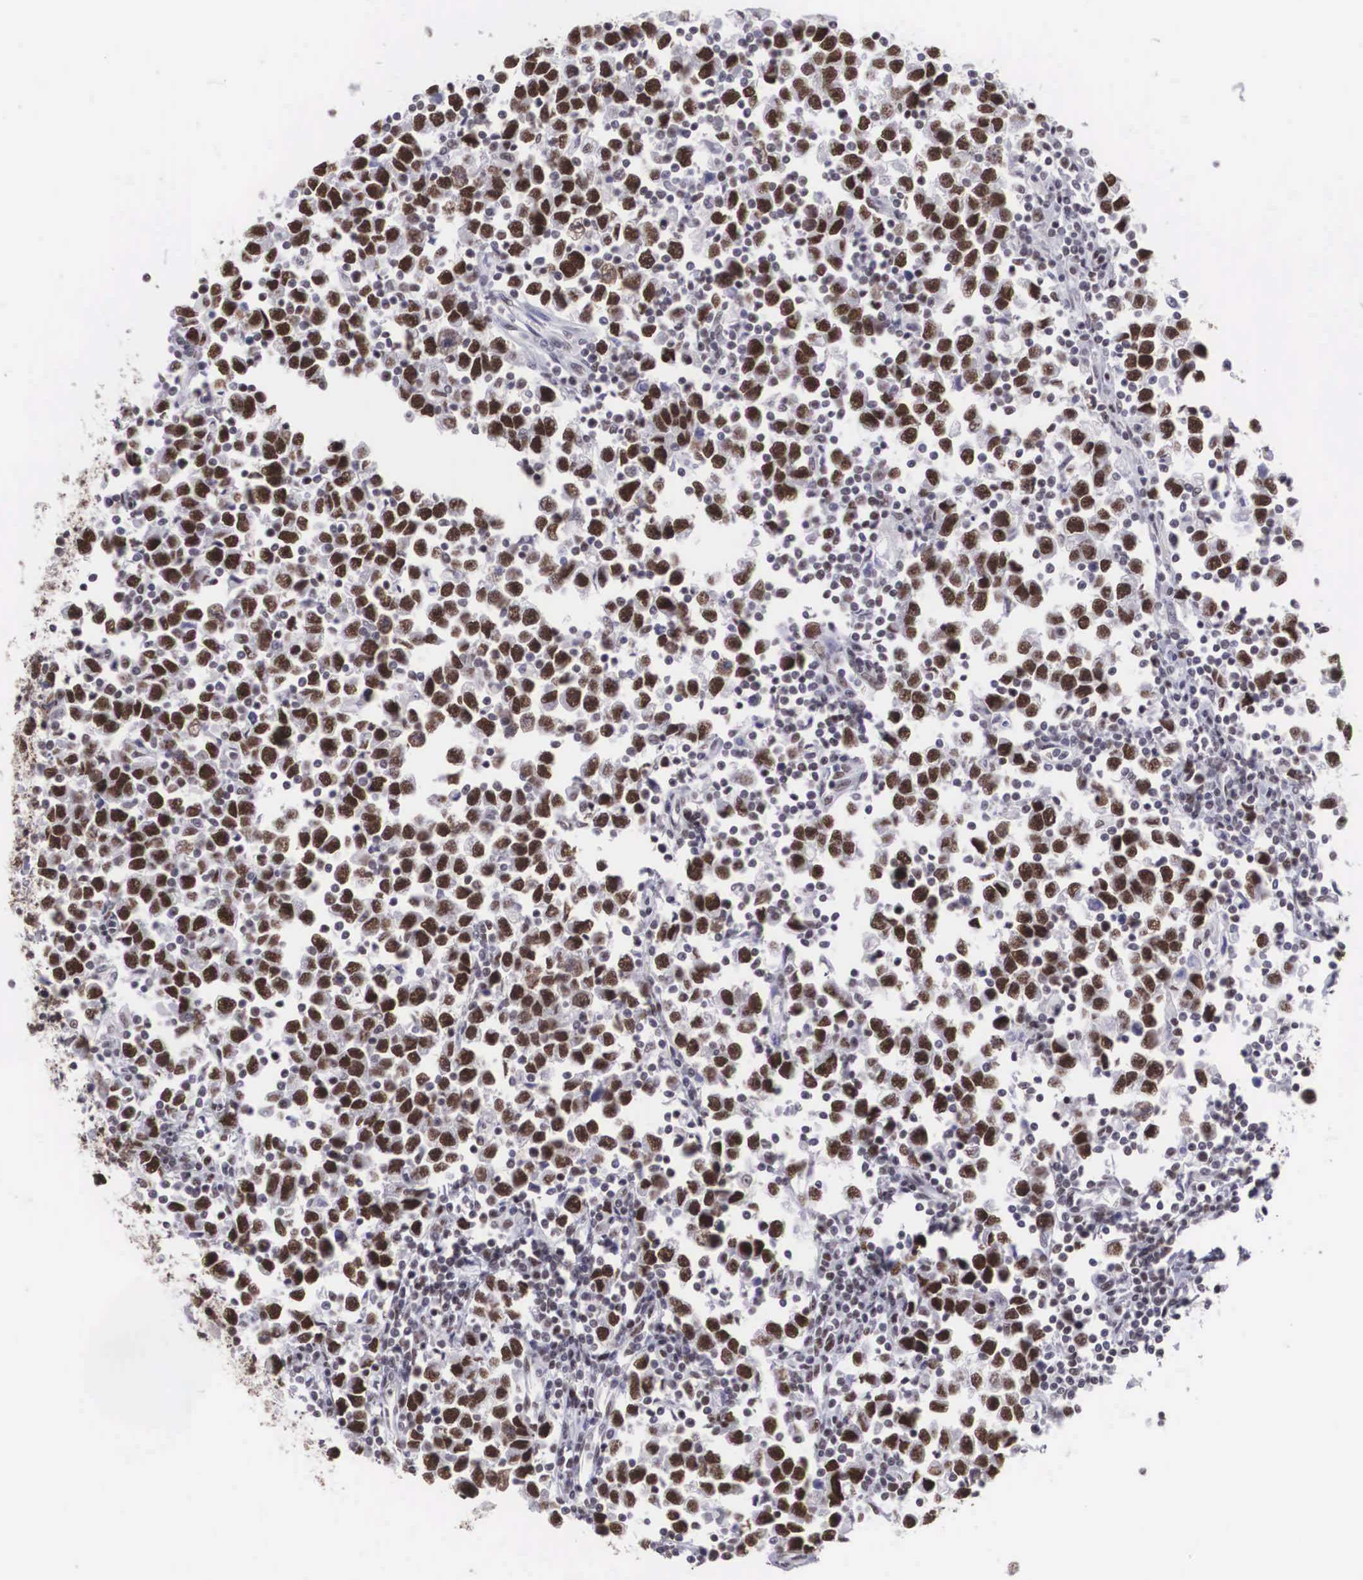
{"staining": {"intensity": "strong", "quantity": ">75%", "location": "nuclear"}, "tissue": "testis cancer", "cell_type": "Tumor cells", "image_type": "cancer", "snomed": [{"axis": "morphology", "description": "Seminoma, NOS"}, {"axis": "topography", "description": "Testis"}], "caption": "The histopathology image displays immunohistochemical staining of testis cancer (seminoma). There is strong nuclear staining is present in about >75% of tumor cells.", "gene": "CSTF2", "patient": {"sex": "male", "age": 43}}